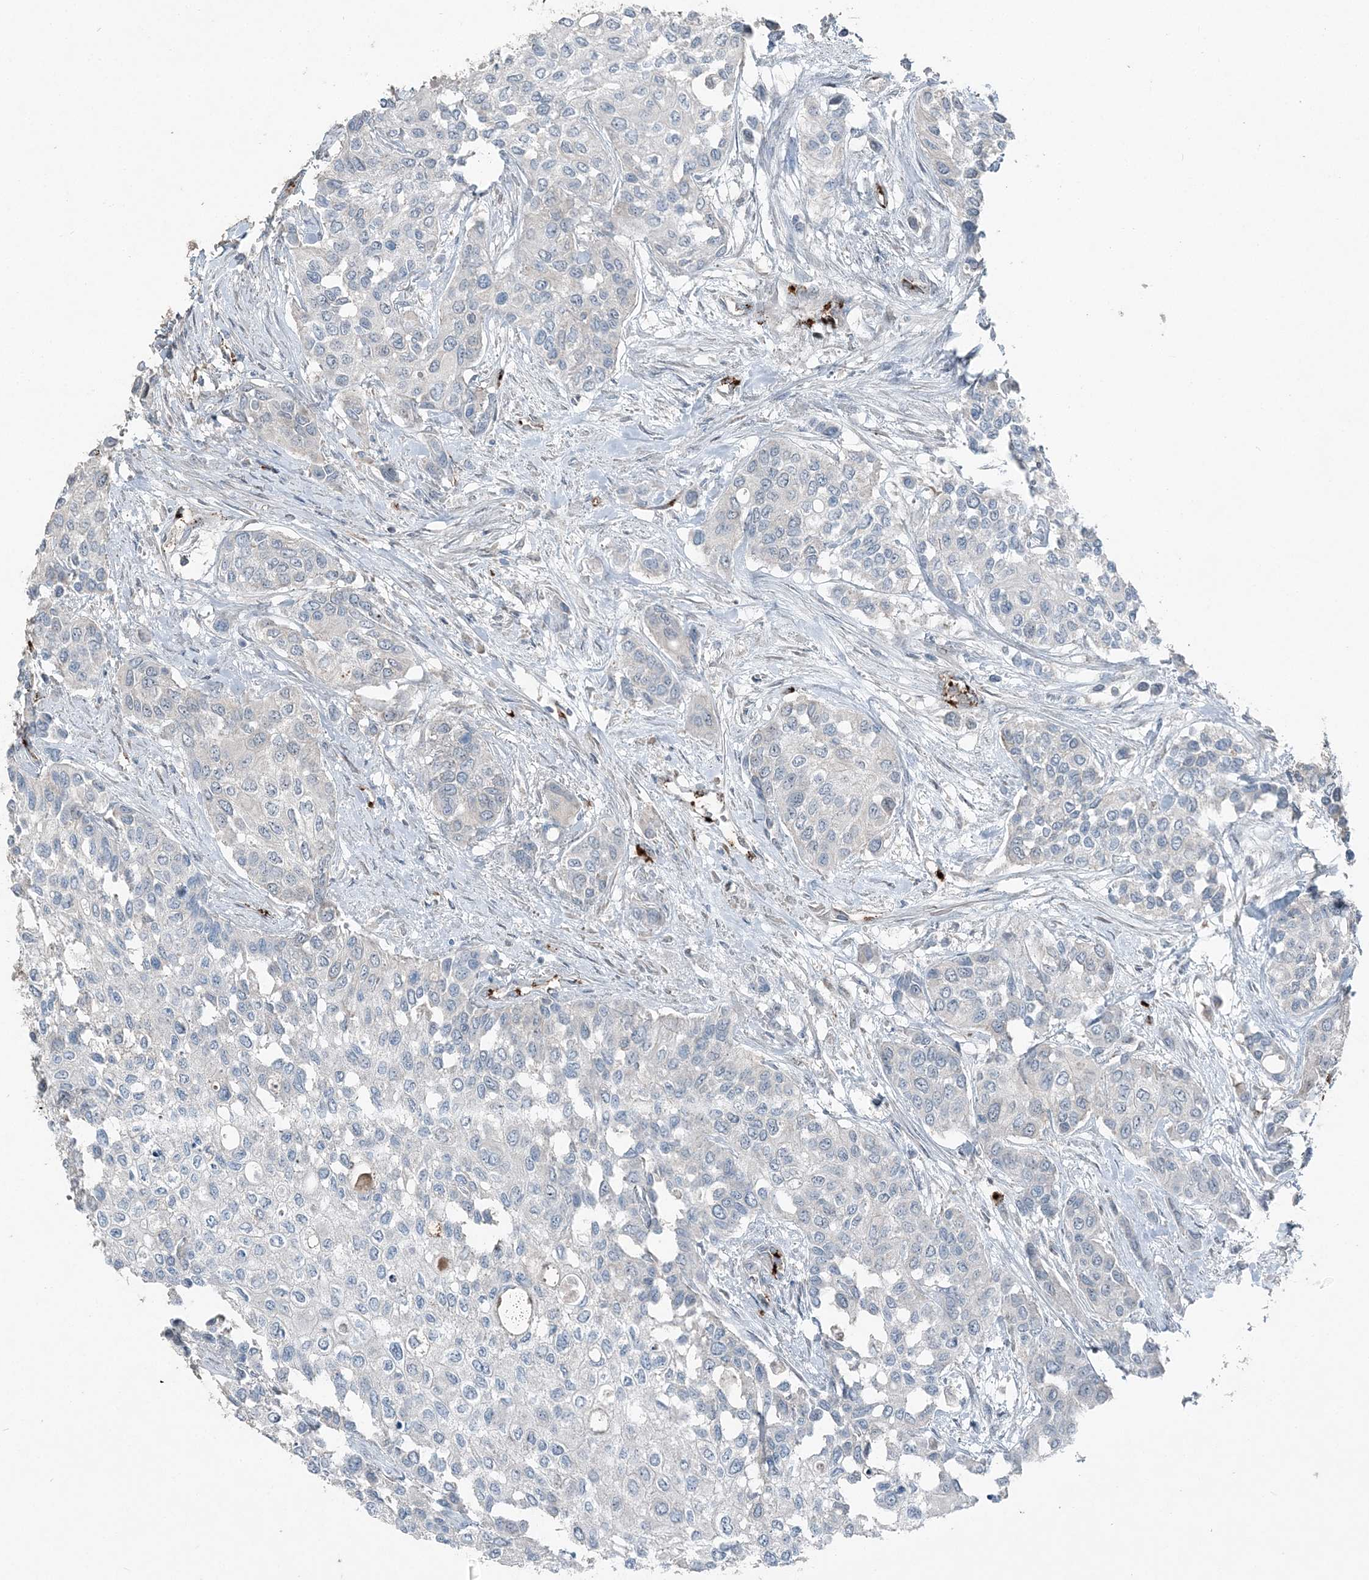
{"staining": {"intensity": "negative", "quantity": "none", "location": "none"}, "tissue": "urothelial cancer", "cell_type": "Tumor cells", "image_type": "cancer", "snomed": [{"axis": "morphology", "description": "Normal tissue, NOS"}, {"axis": "morphology", "description": "Urothelial carcinoma, High grade"}, {"axis": "topography", "description": "Vascular tissue"}, {"axis": "topography", "description": "Urinary bladder"}], "caption": "IHC of urothelial cancer shows no expression in tumor cells.", "gene": "ELOVL7", "patient": {"sex": "female", "age": 56}}